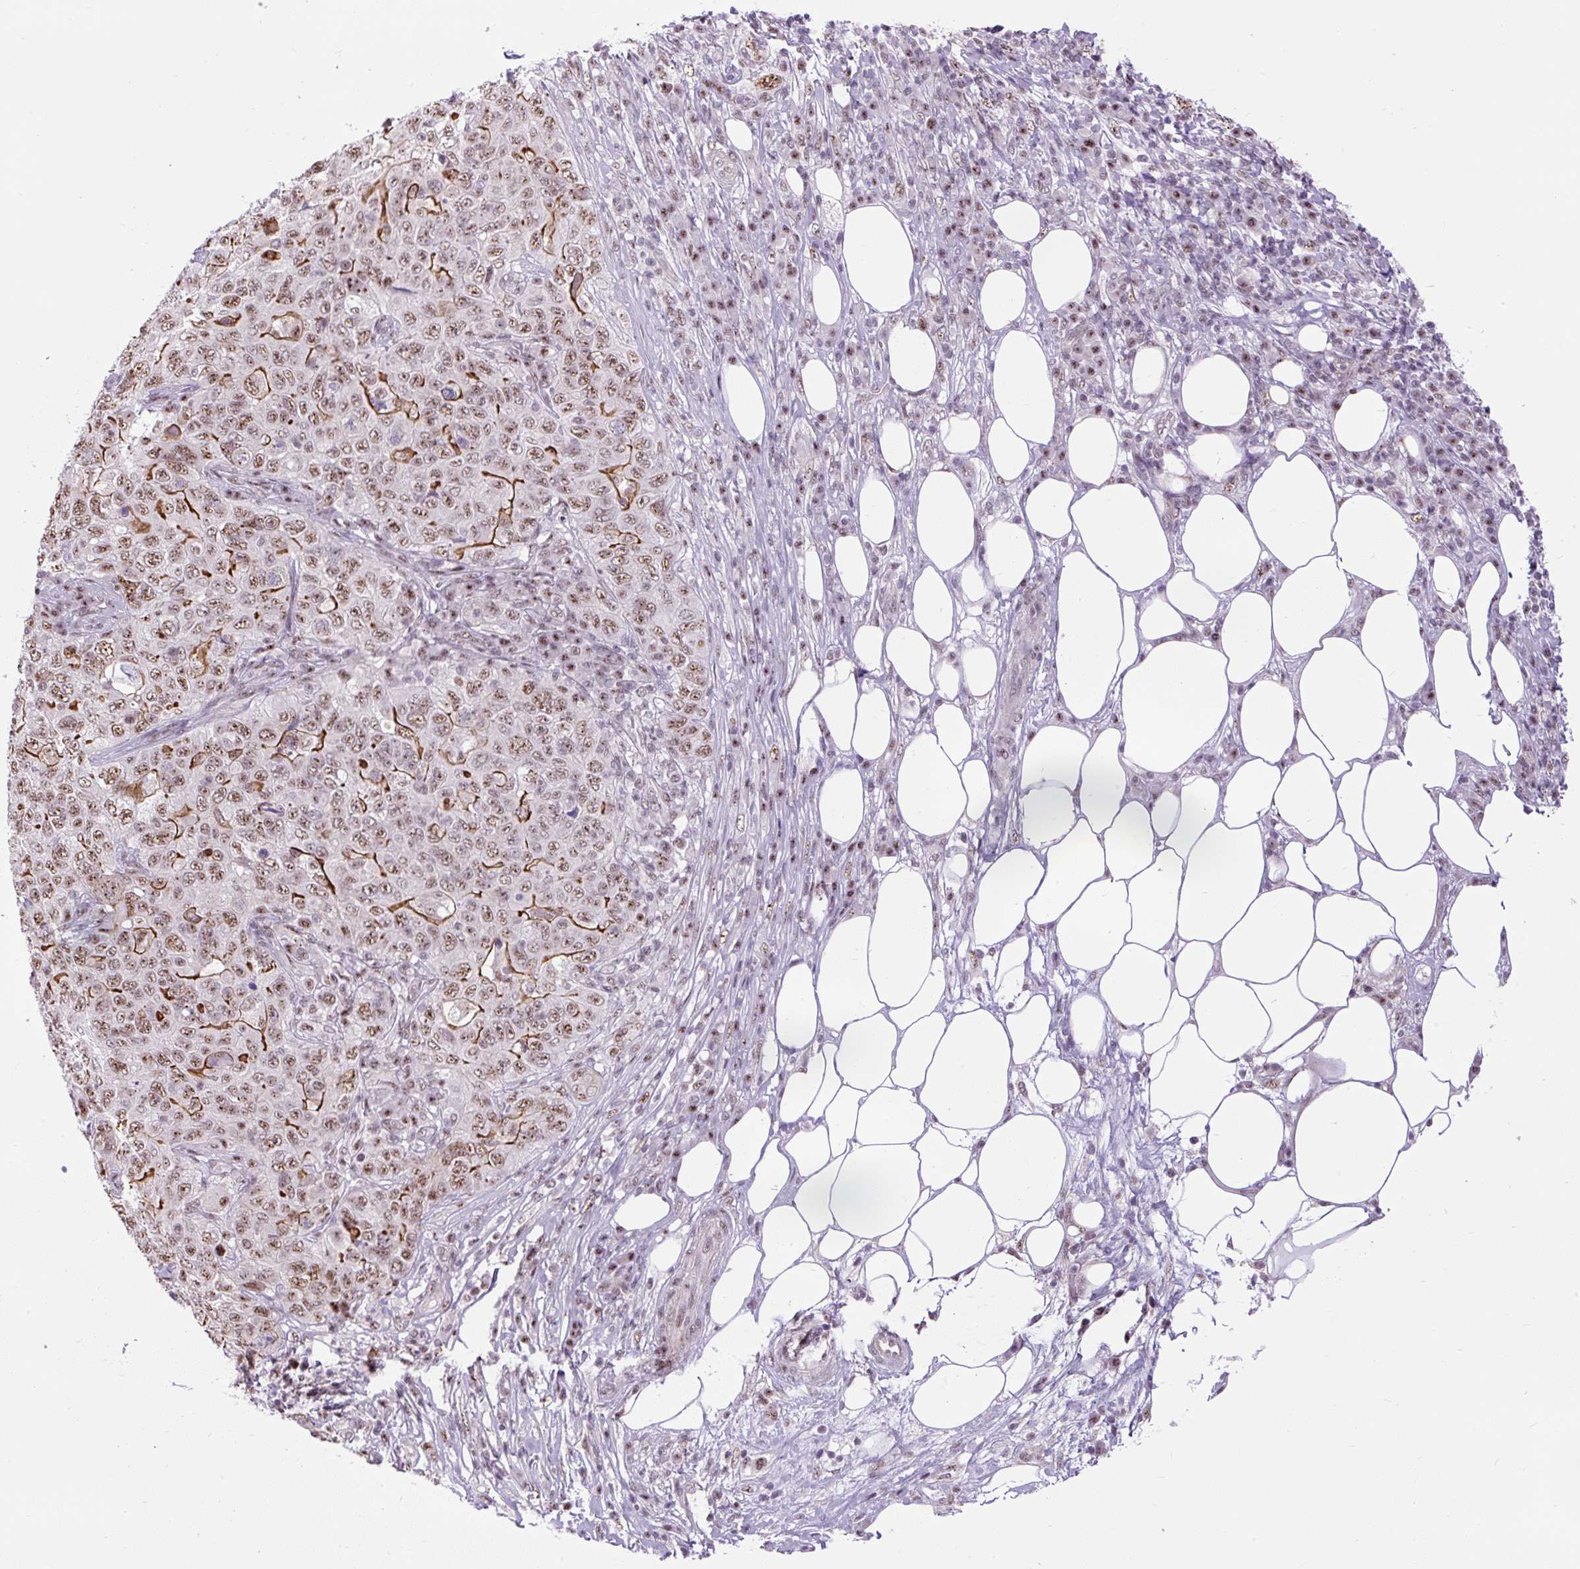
{"staining": {"intensity": "moderate", "quantity": ">75%", "location": "cytoplasmic/membranous,nuclear"}, "tissue": "pancreatic cancer", "cell_type": "Tumor cells", "image_type": "cancer", "snomed": [{"axis": "morphology", "description": "Adenocarcinoma, NOS"}, {"axis": "topography", "description": "Pancreas"}], "caption": "A photomicrograph showing moderate cytoplasmic/membranous and nuclear staining in about >75% of tumor cells in pancreatic adenocarcinoma, as visualized by brown immunohistochemical staining.", "gene": "SMC5", "patient": {"sex": "male", "age": 68}}